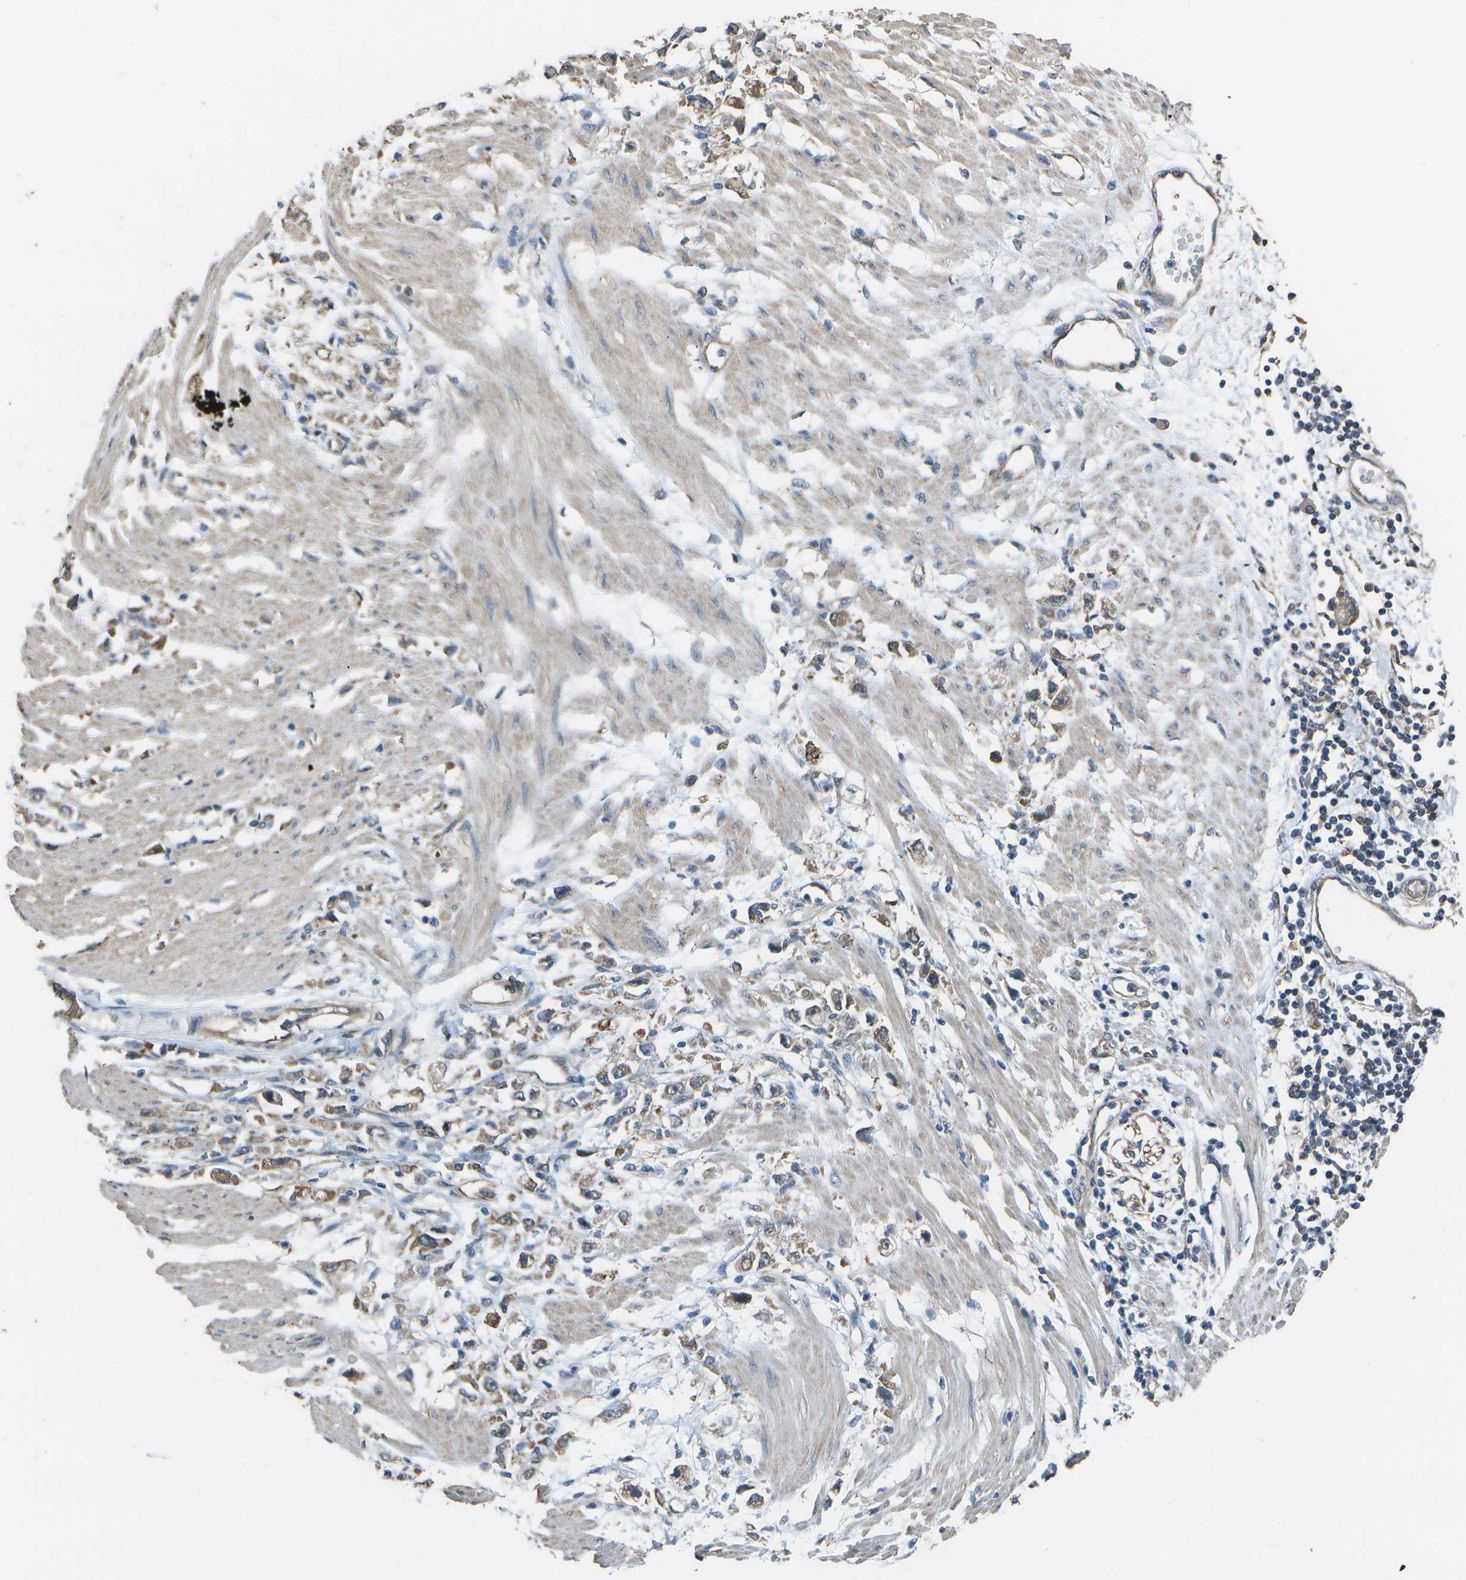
{"staining": {"intensity": "moderate", "quantity": ">75%", "location": "cytoplasmic/membranous"}, "tissue": "stomach cancer", "cell_type": "Tumor cells", "image_type": "cancer", "snomed": [{"axis": "morphology", "description": "Adenocarcinoma, NOS"}, {"axis": "topography", "description": "Stomach"}], "caption": "Immunohistochemical staining of stomach cancer displays medium levels of moderate cytoplasmic/membranous protein positivity in about >75% of tumor cells.", "gene": "CLNS1A", "patient": {"sex": "female", "age": 59}}